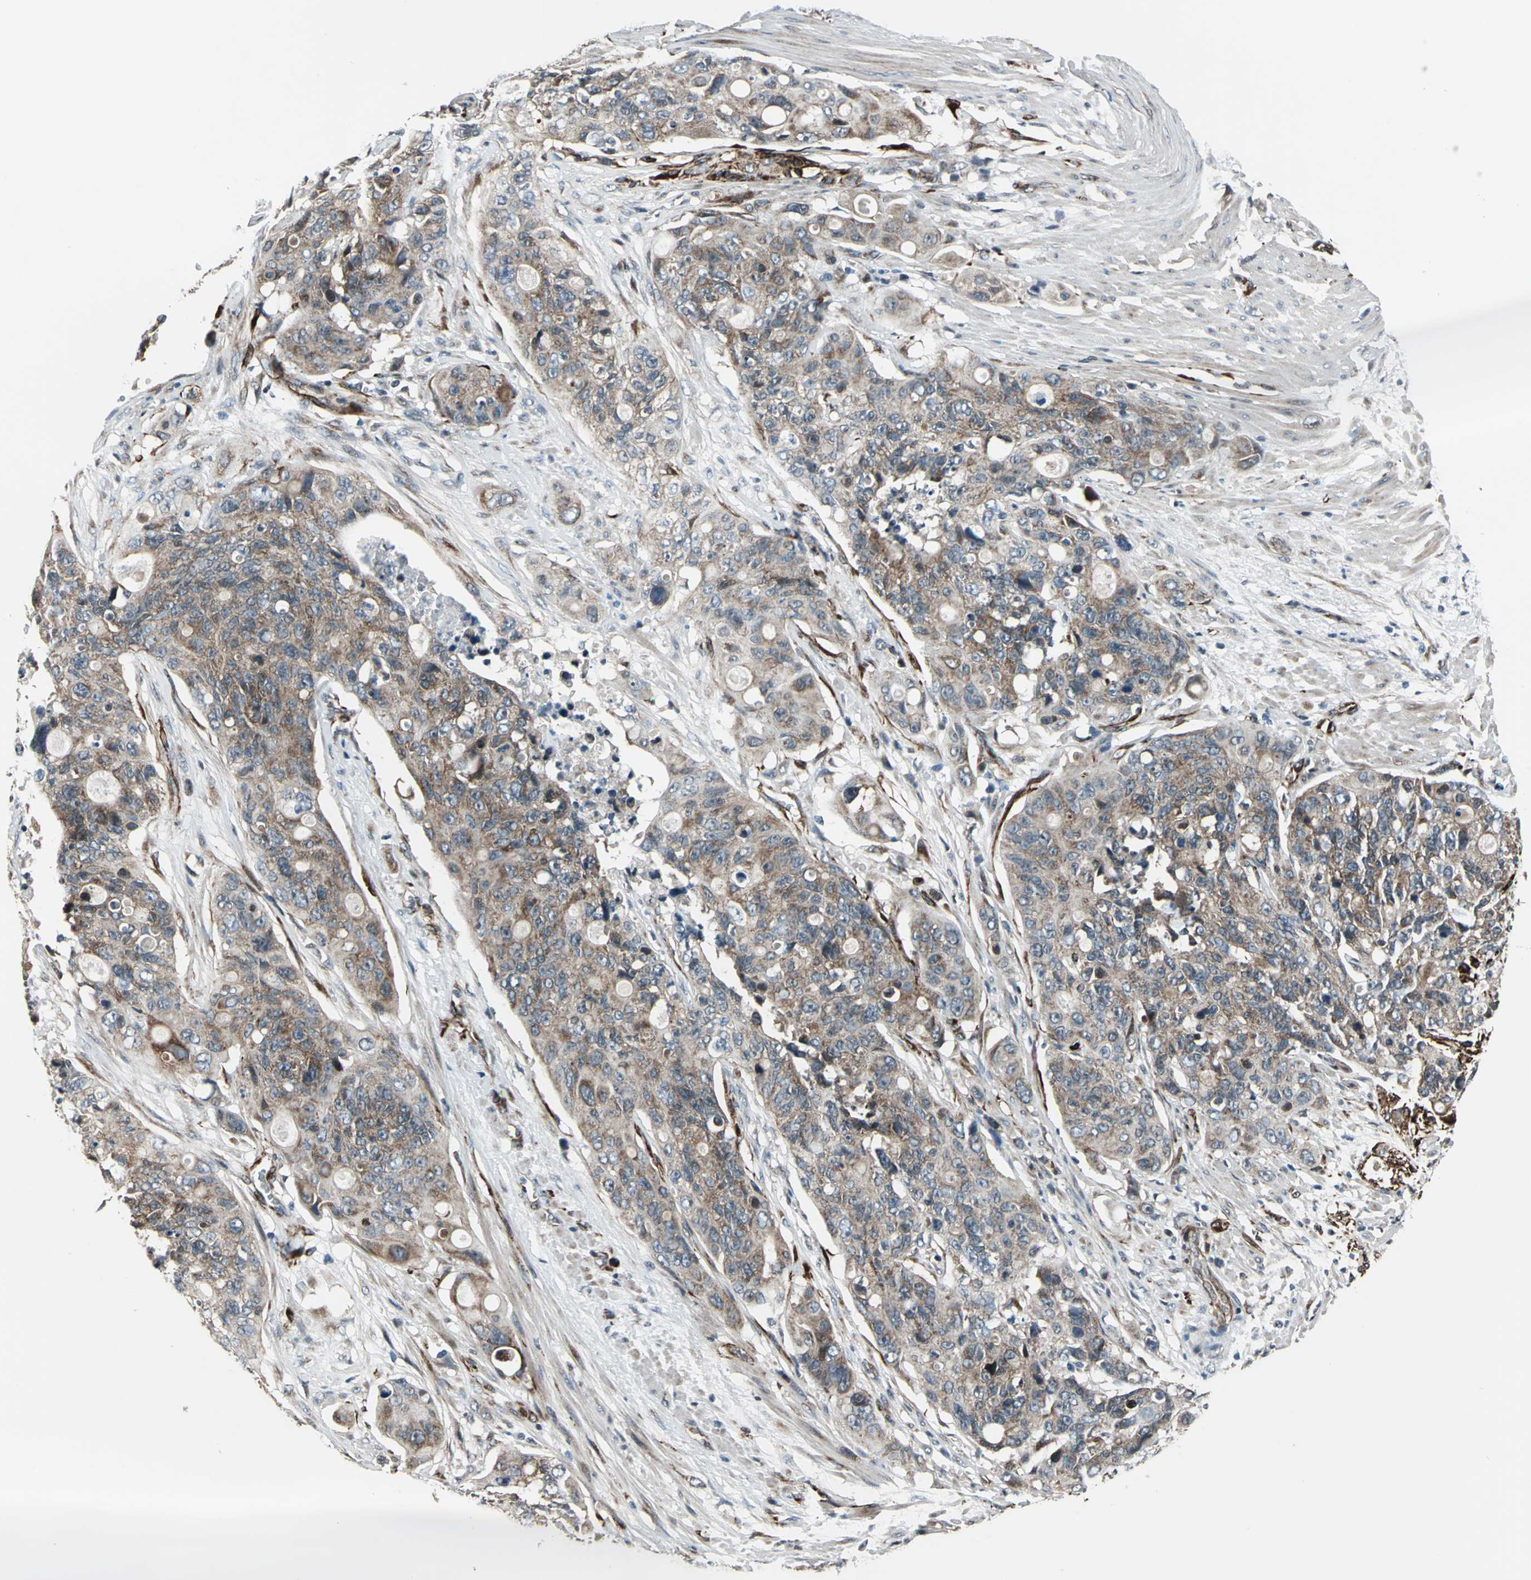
{"staining": {"intensity": "moderate", "quantity": ">75%", "location": "cytoplasmic/membranous"}, "tissue": "colorectal cancer", "cell_type": "Tumor cells", "image_type": "cancer", "snomed": [{"axis": "morphology", "description": "Adenocarcinoma, NOS"}, {"axis": "topography", "description": "Colon"}], "caption": "Adenocarcinoma (colorectal) stained for a protein (brown) demonstrates moderate cytoplasmic/membranous positive staining in approximately >75% of tumor cells.", "gene": "EXD2", "patient": {"sex": "female", "age": 57}}